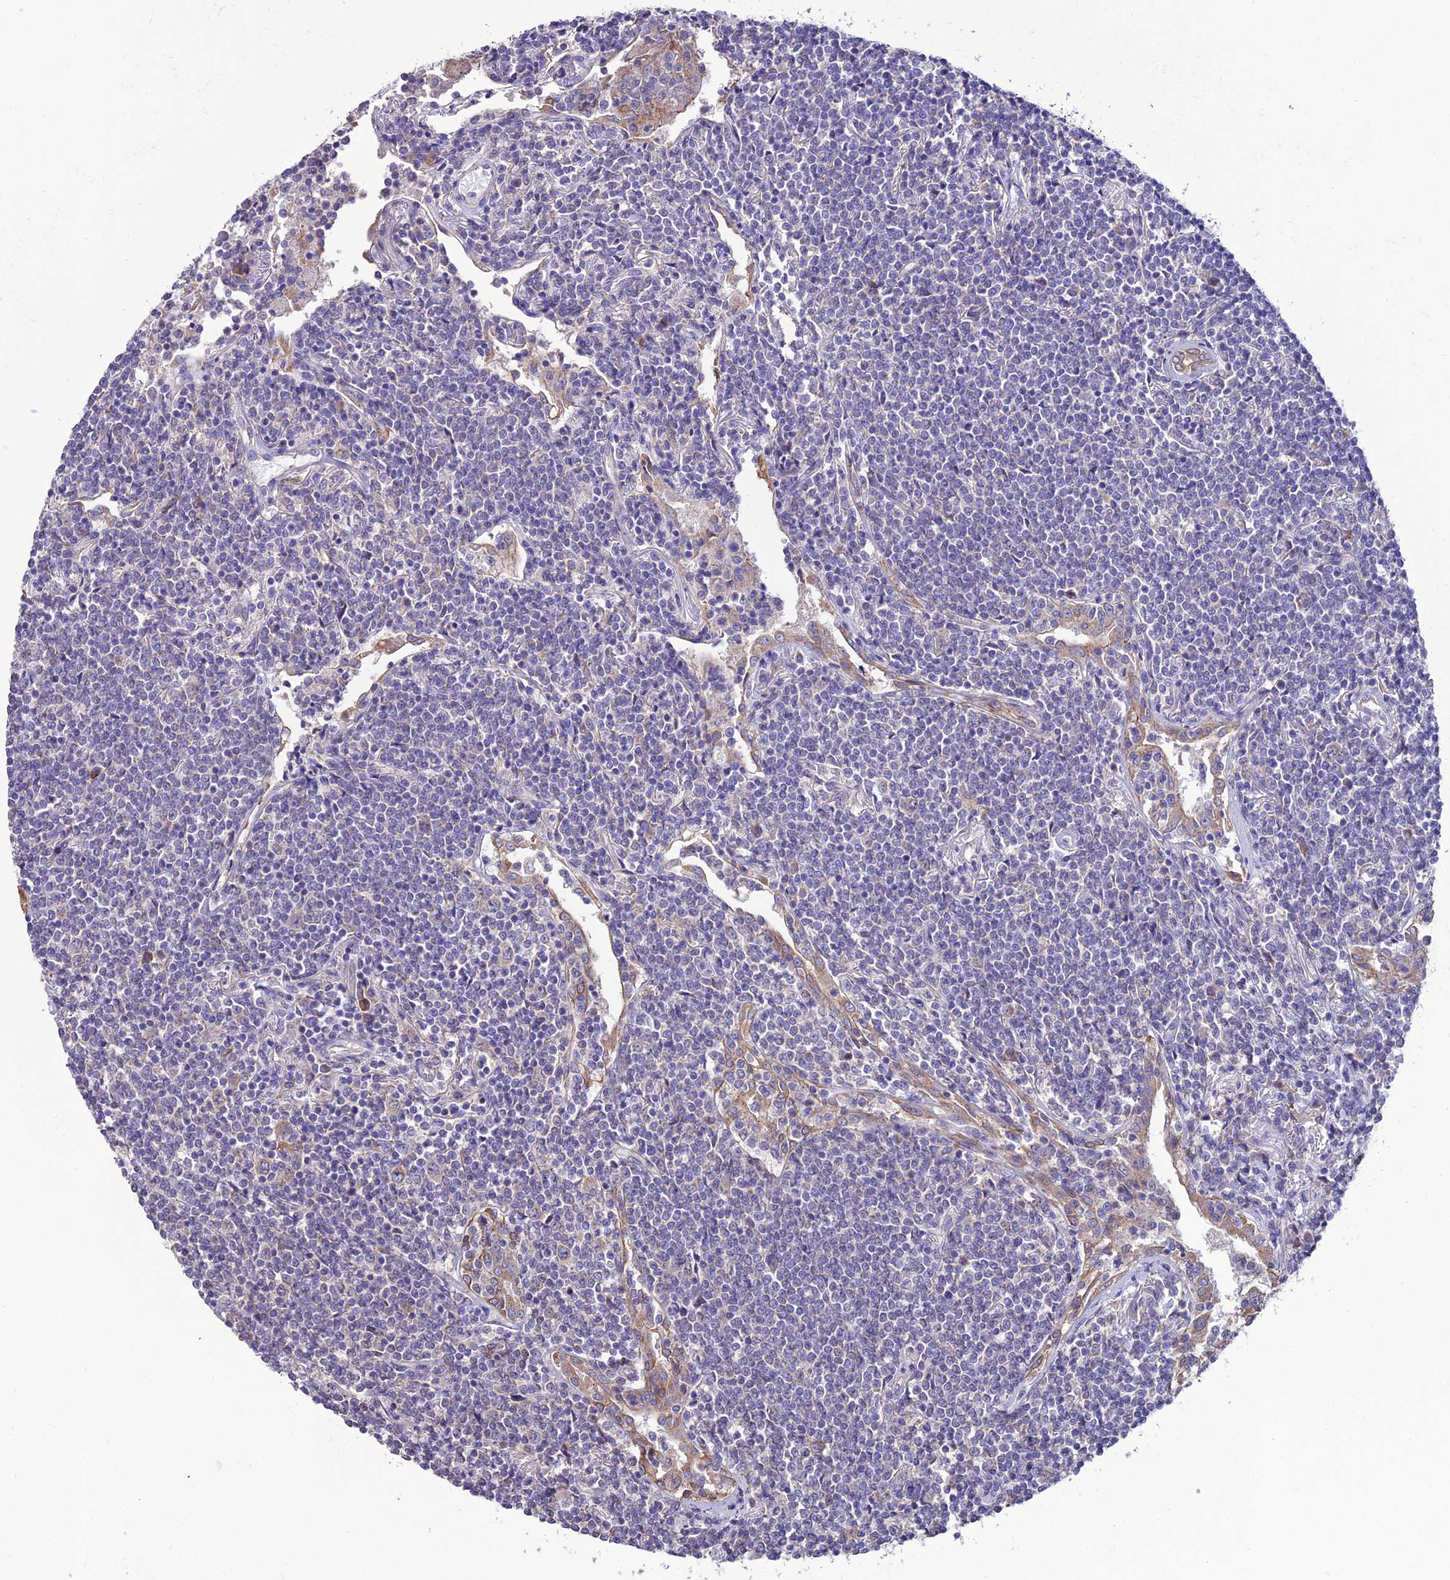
{"staining": {"intensity": "negative", "quantity": "none", "location": "none"}, "tissue": "lymphoma", "cell_type": "Tumor cells", "image_type": "cancer", "snomed": [{"axis": "morphology", "description": "Malignant lymphoma, non-Hodgkin's type, Low grade"}, {"axis": "topography", "description": "Lung"}], "caption": "Photomicrograph shows no protein expression in tumor cells of lymphoma tissue.", "gene": "HOGA1", "patient": {"sex": "female", "age": 71}}